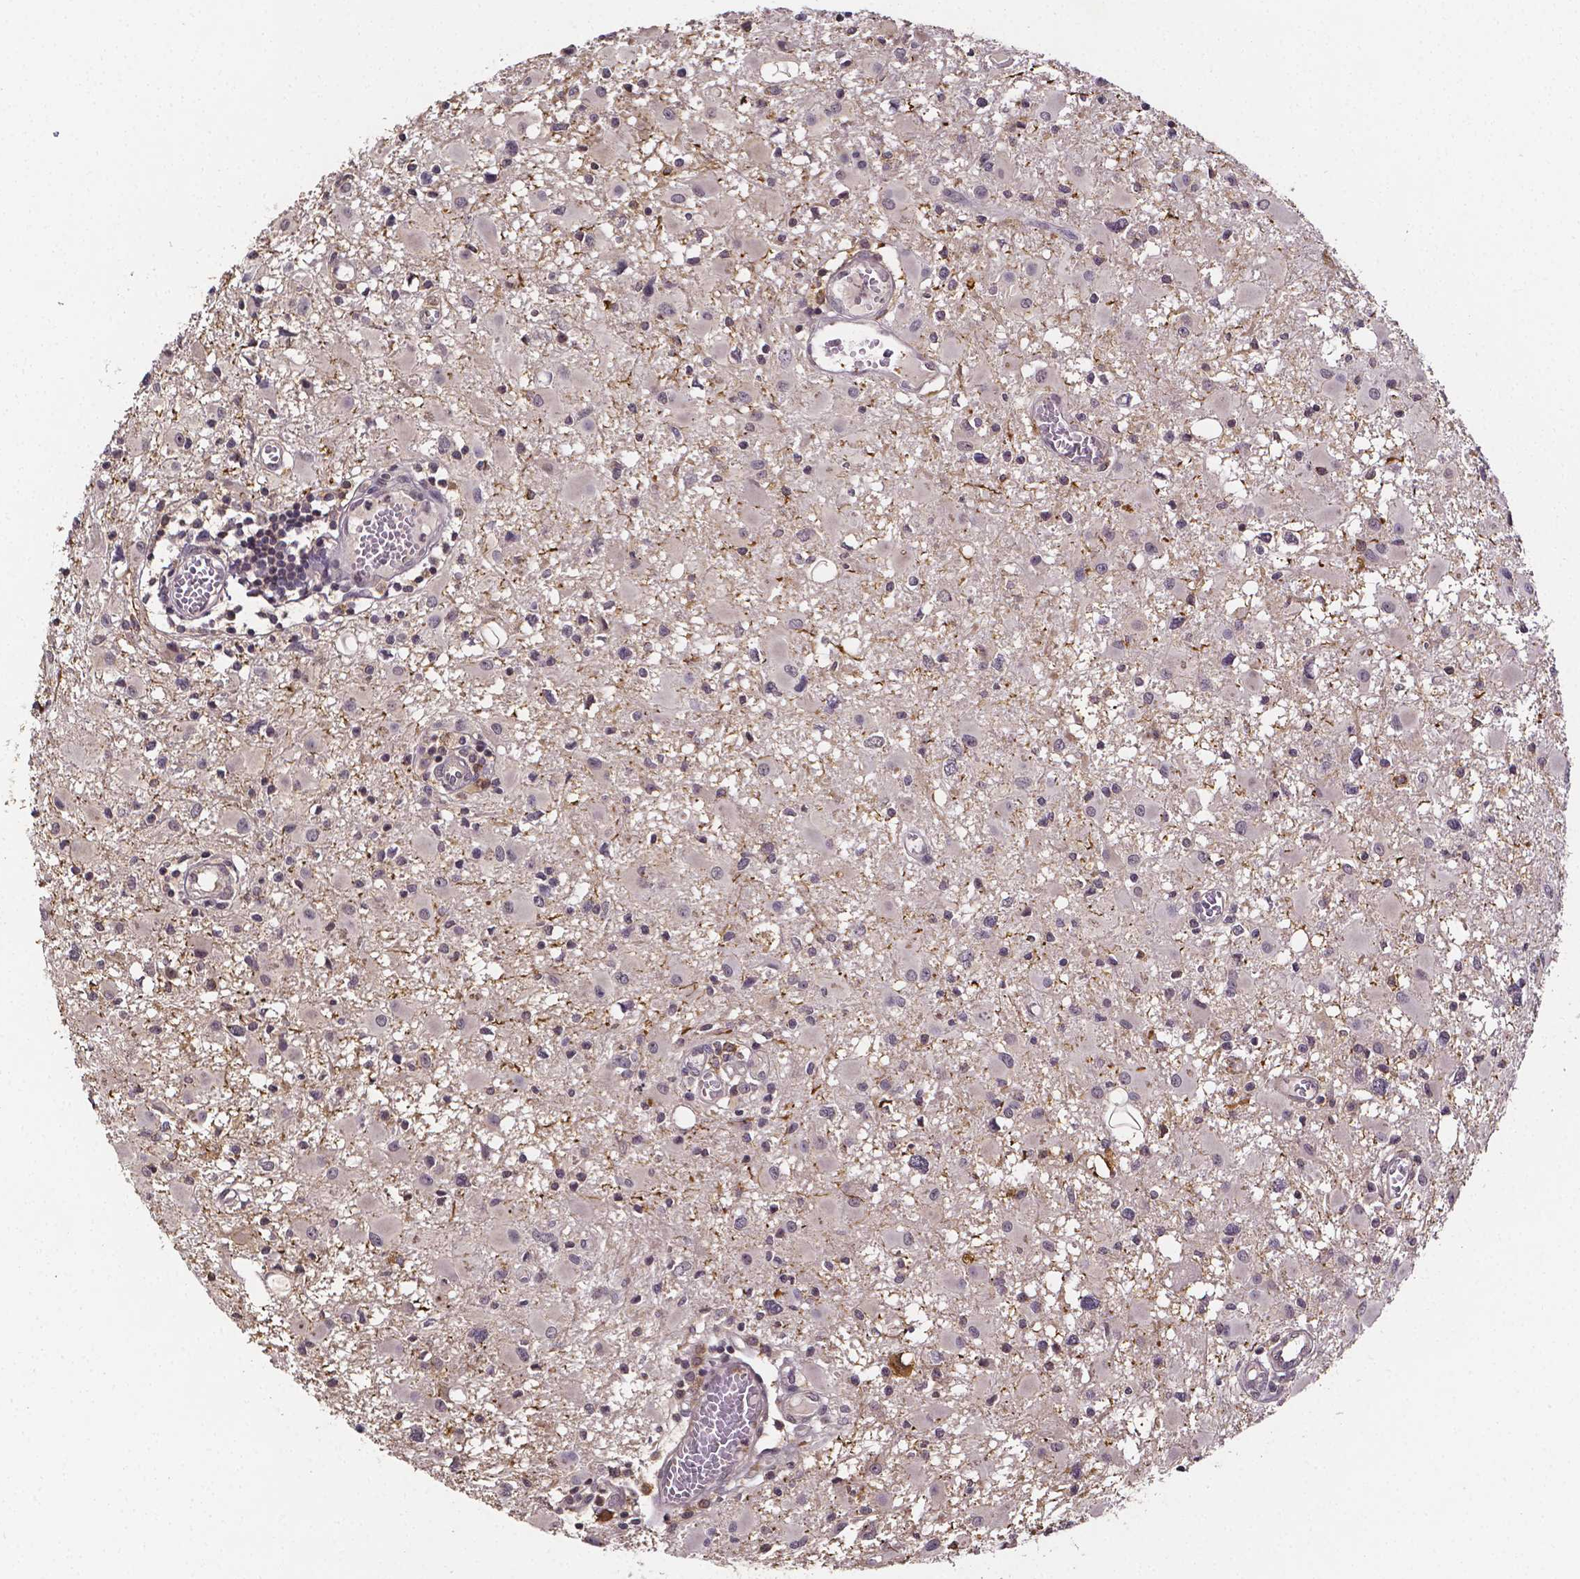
{"staining": {"intensity": "negative", "quantity": "none", "location": "none"}, "tissue": "glioma", "cell_type": "Tumor cells", "image_type": "cancer", "snomed": [{"axis": "morphology", "description": "Glioma, malignant, High grade"}, {"axis": "topography", "description": "Brain"}], "caption": "Protein analysis of malignant high-grade glioma shows no significant staining in tumor cells.", "gene": "NRGN", "patient": {"sex": "male", "age": 54}}